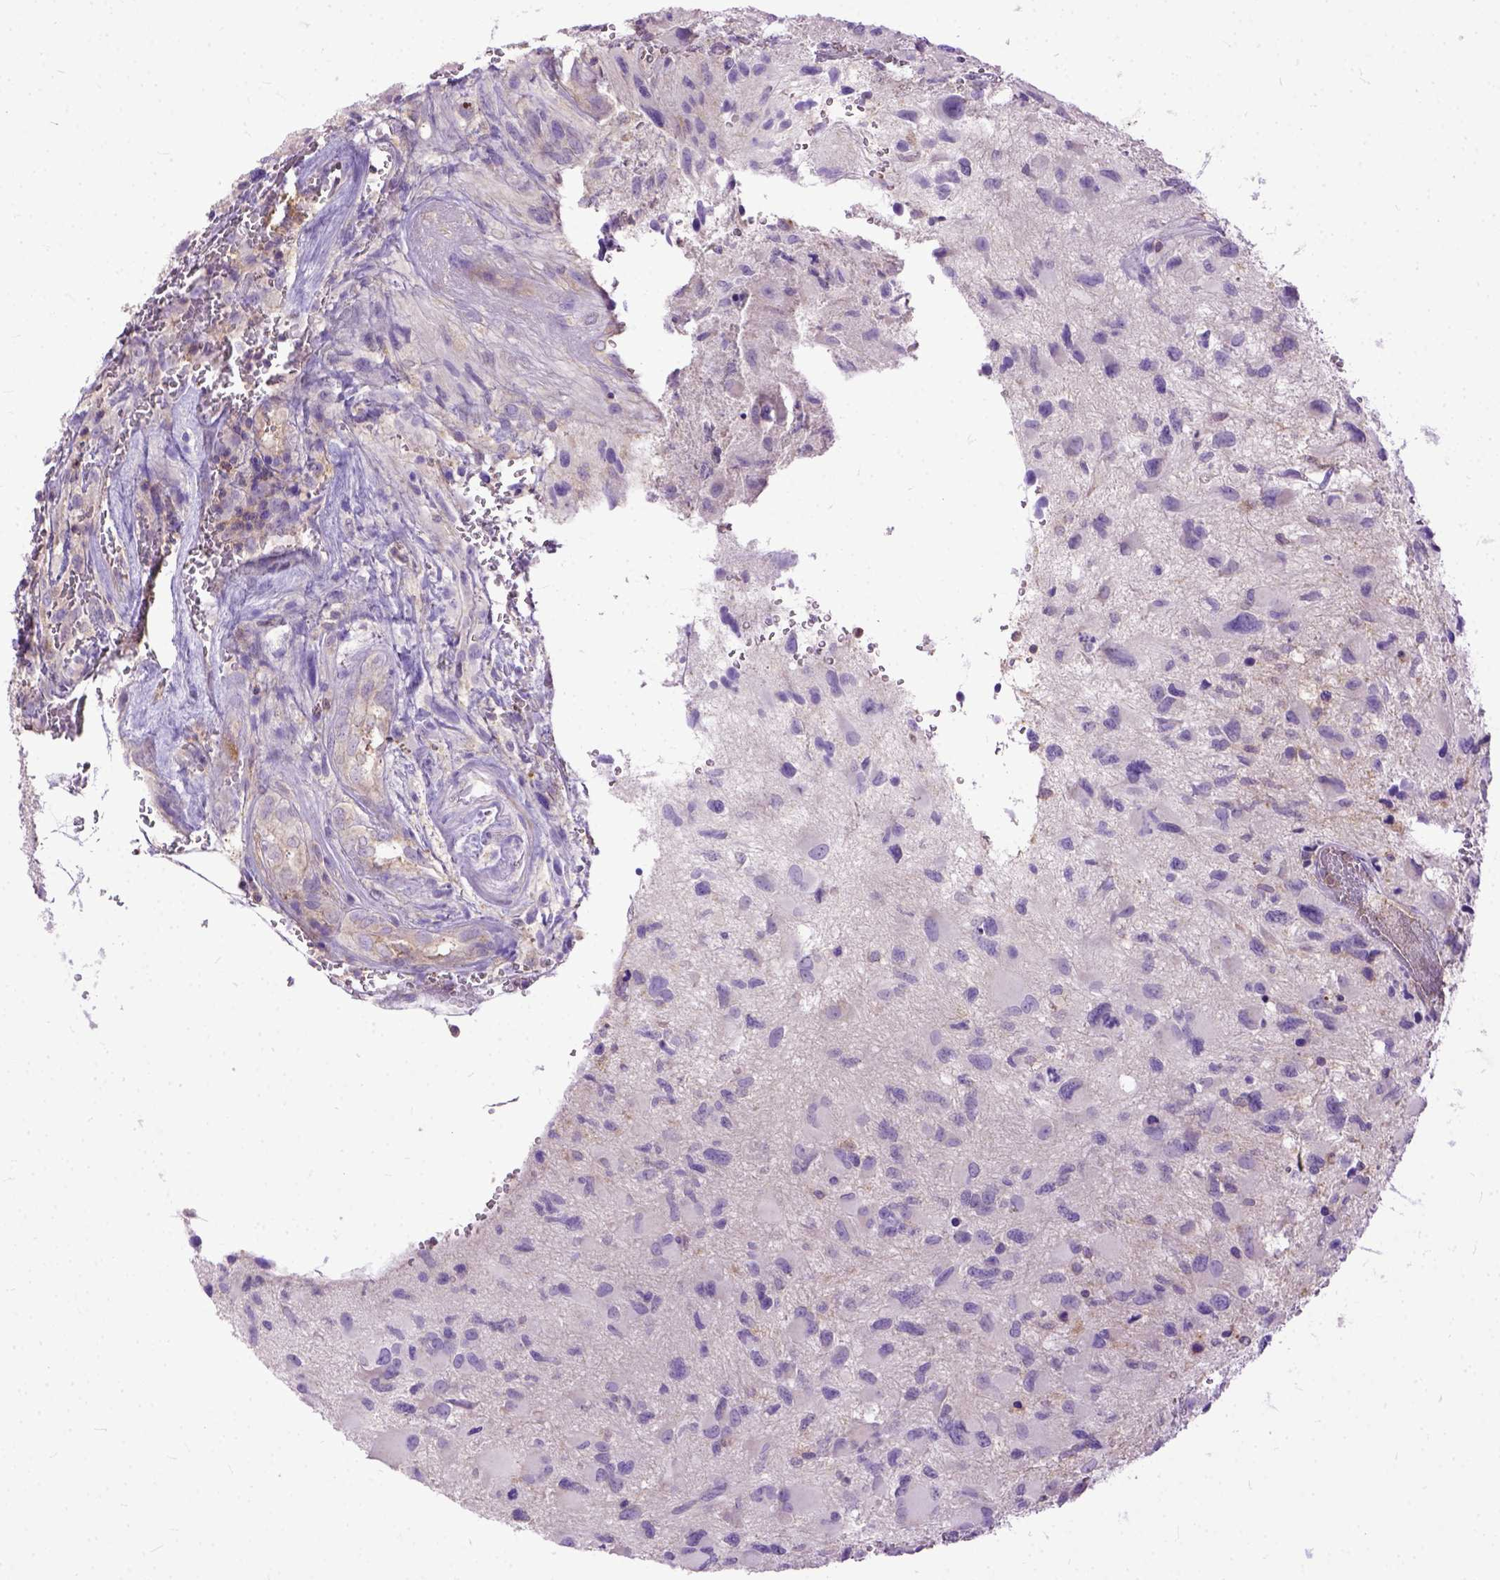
{"staining": {"intensity": "weak", "quantity": "<25%", "location": "nuclear"}, "tissue": "glioma", "cell_type": "Tumor cells", "image_type": "cancer", "snomed": [{"axis": "morphology", "description": "Glioma, malignant, NOS"}, {"axis": "morphology", "description": "Glioma, malignant, High grade"}, {"axis": "topography", "description": "Brain"}], "caption": "The IHC micrograph has no significant positivity in tumor cells of glioma tissue.", "gene": "NAMPT", "patient": {"sex": "female", "age": 71}}